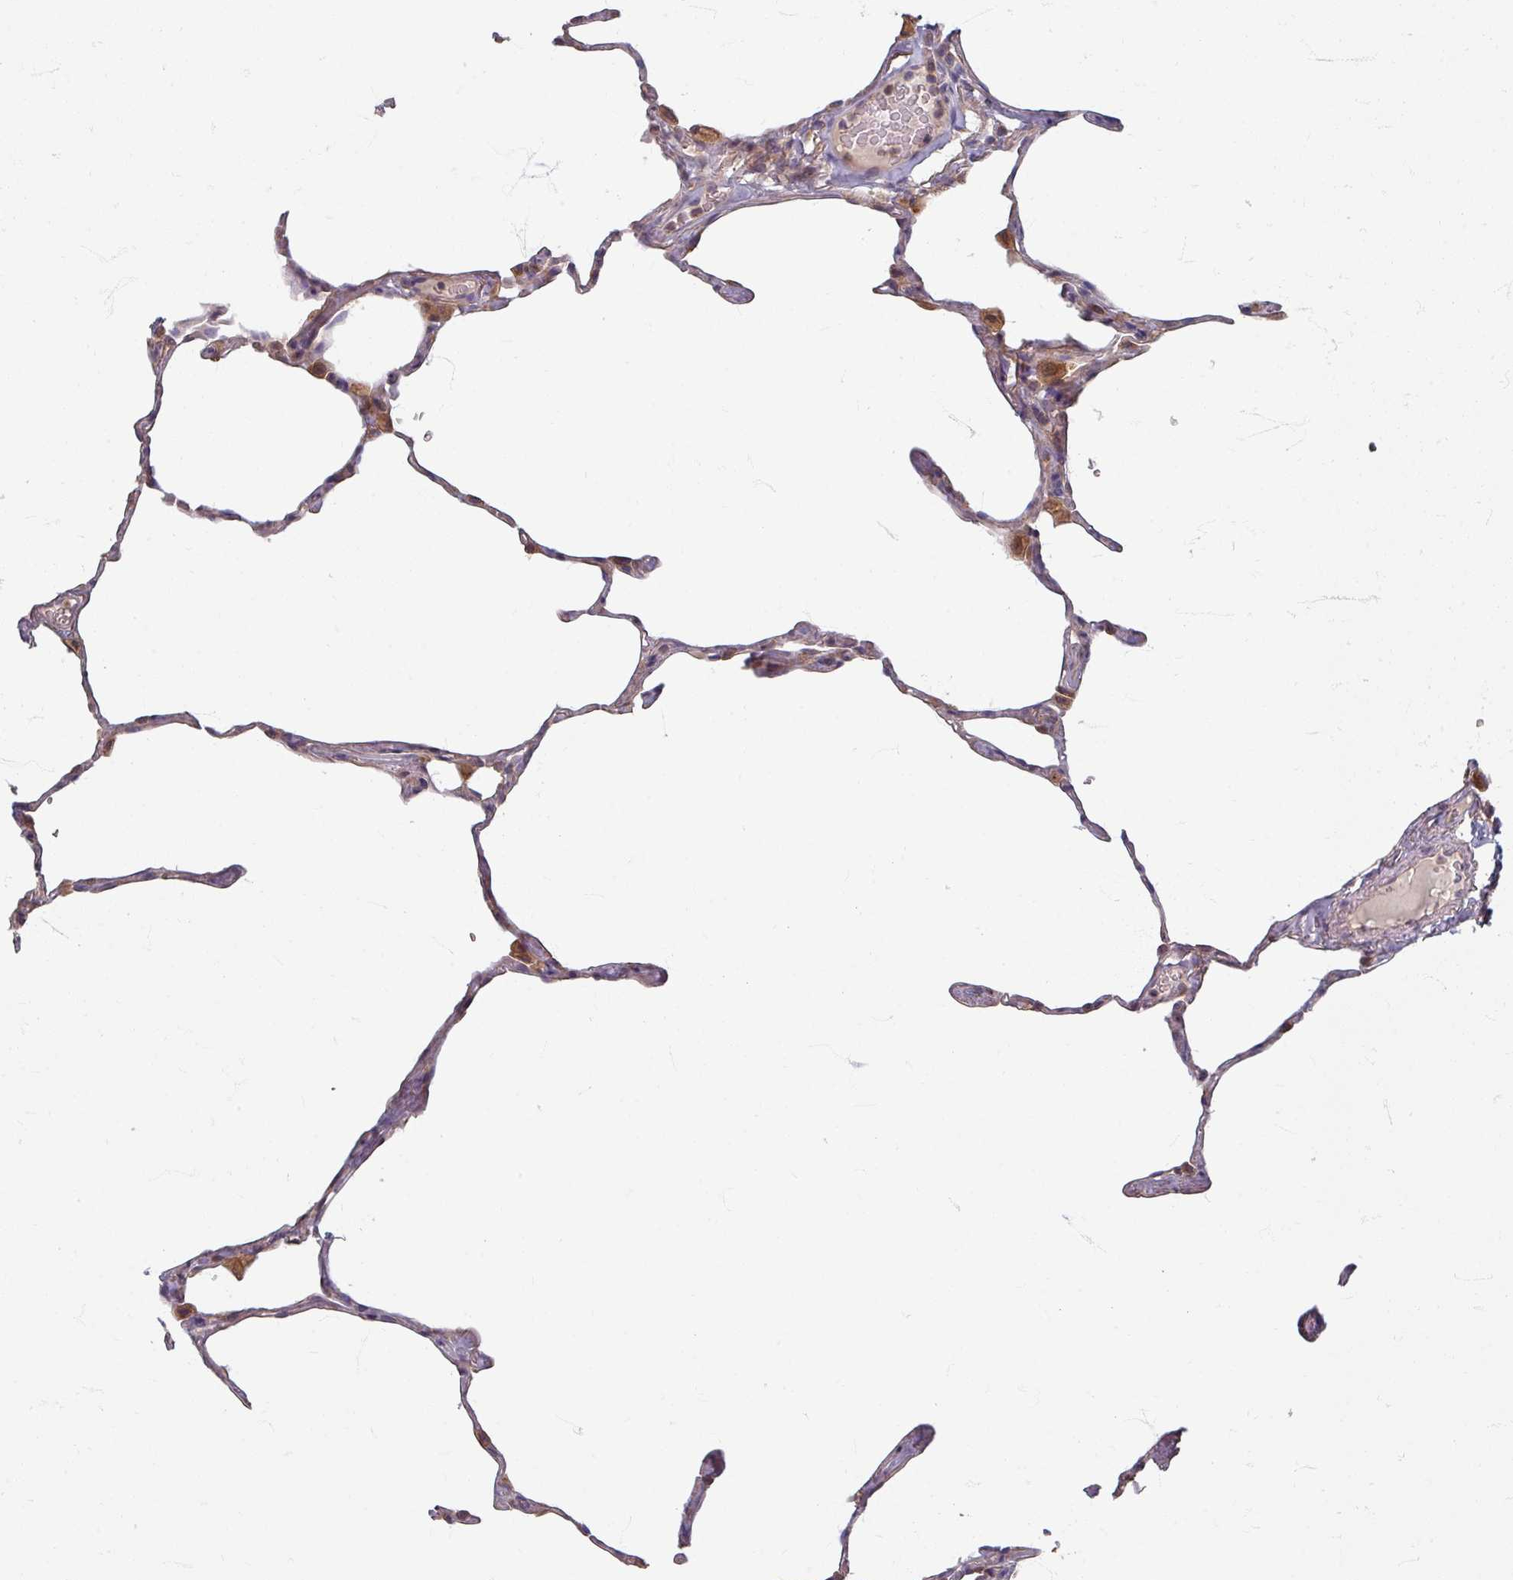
{"staining": {"intensity": "weak", "quantity": "<25%", "location": "cytoplasmic/membranous"}, "tissue": "lung", "cell_type": "Alveolar cells", "image_type": "normal", "snomed": [{"axis": "morphology", "description": "Normal tissue, NOS"}, {"axis": "topography", "description": "Lung"}], "caption": "IHC histopathology image of benign lung: lung stained with DAB demonstrates no significant protein expression in alveolar cells.", "gene": "STAM", "patient": {"sex": "male", "age": 65}}